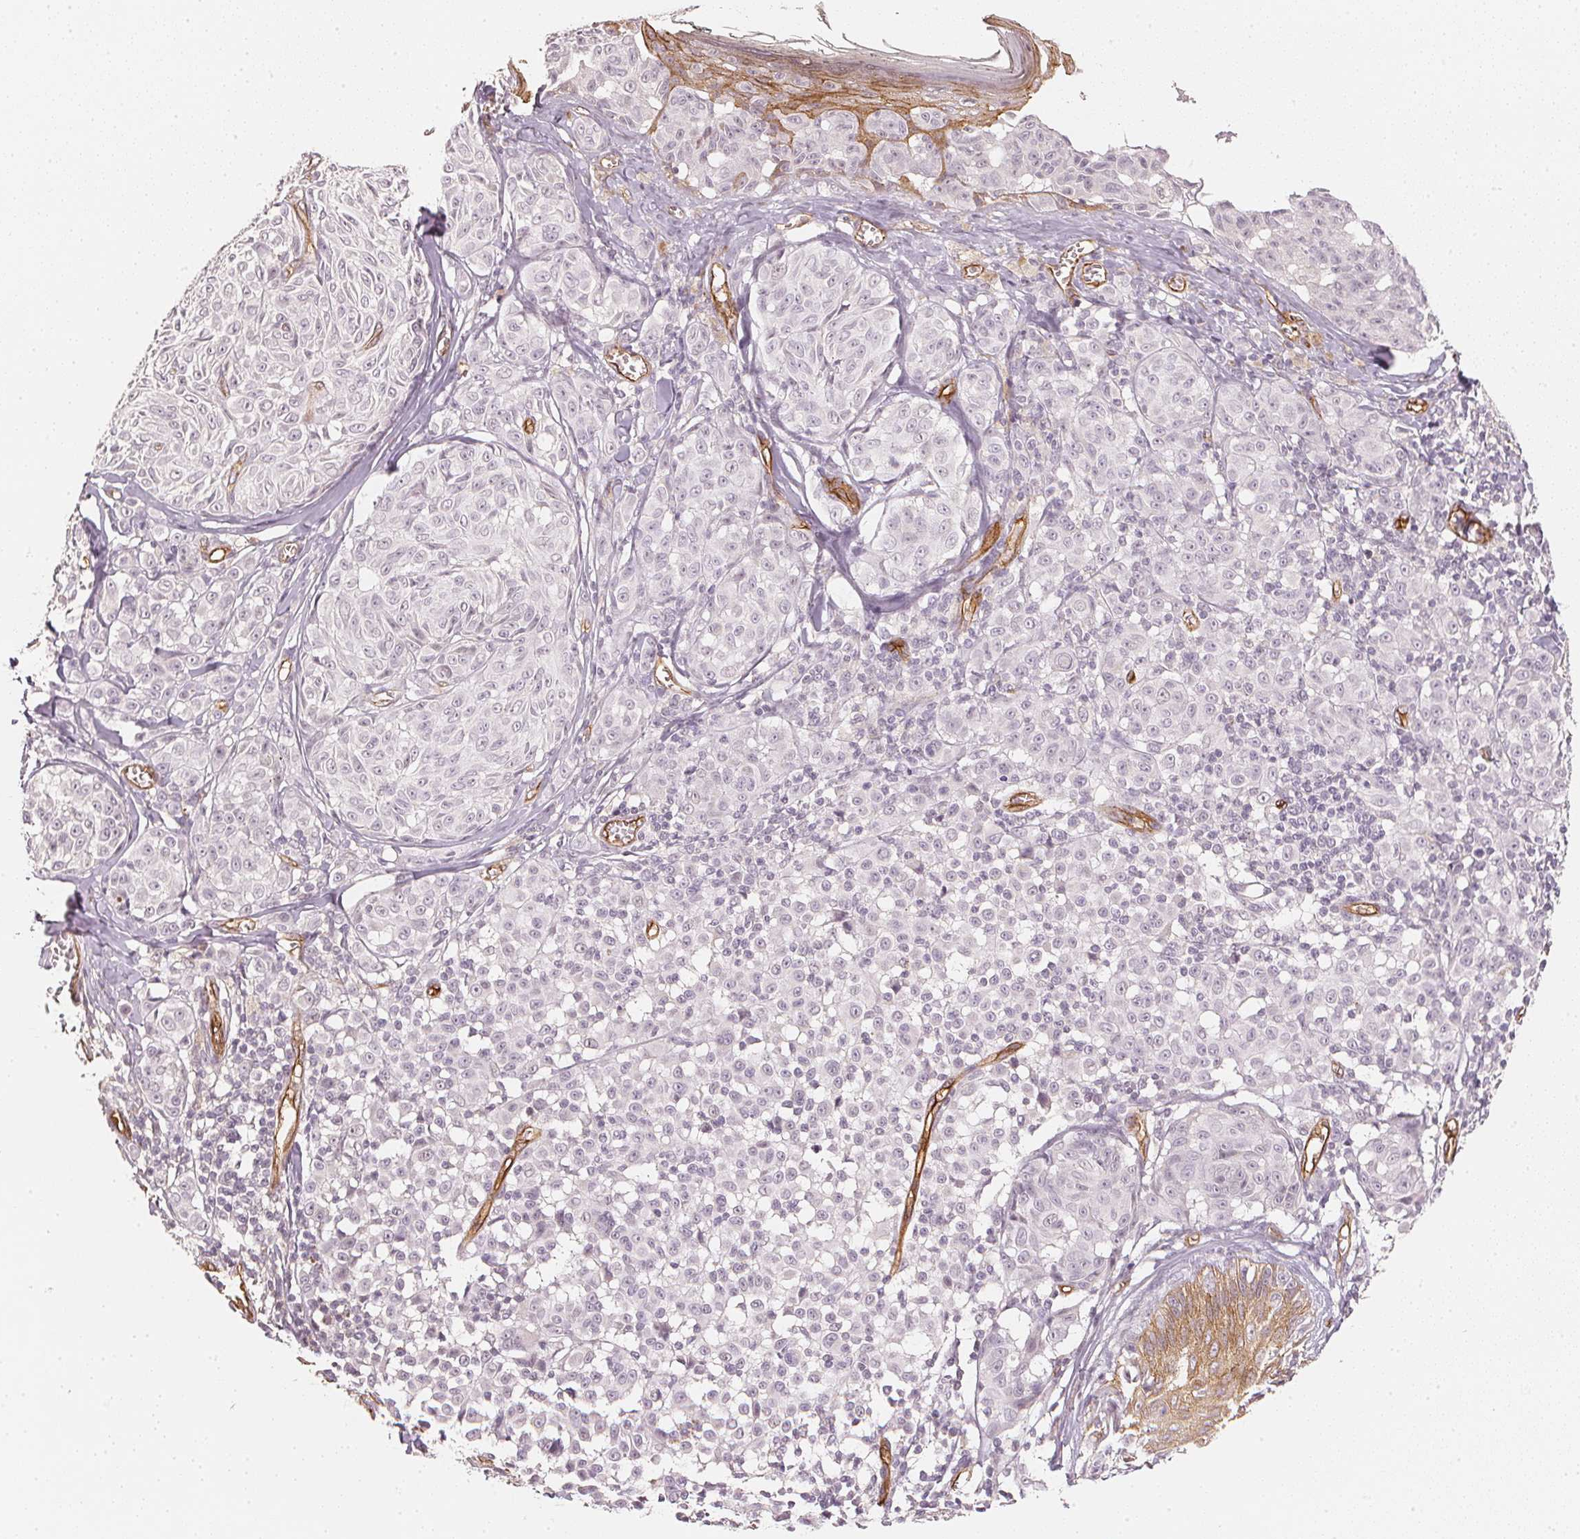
{"staining": {"intensity": "negative", "quantity": "none", "location": "none"}, "tissue": "melanoma", "cell_type": "Tumor cells", "image_type": "cancer", "snomed": [{"axis": "morphology", "description": "Malignant melanoma, NOS"}, {"axis": "topography", "description": "Skin"}], "caption": "This is an IHC photomicrograph of melanoma. There is no expression in tumor cells.", "gene": "CIB1", "patient": {"sex": "female", "age": 43}}